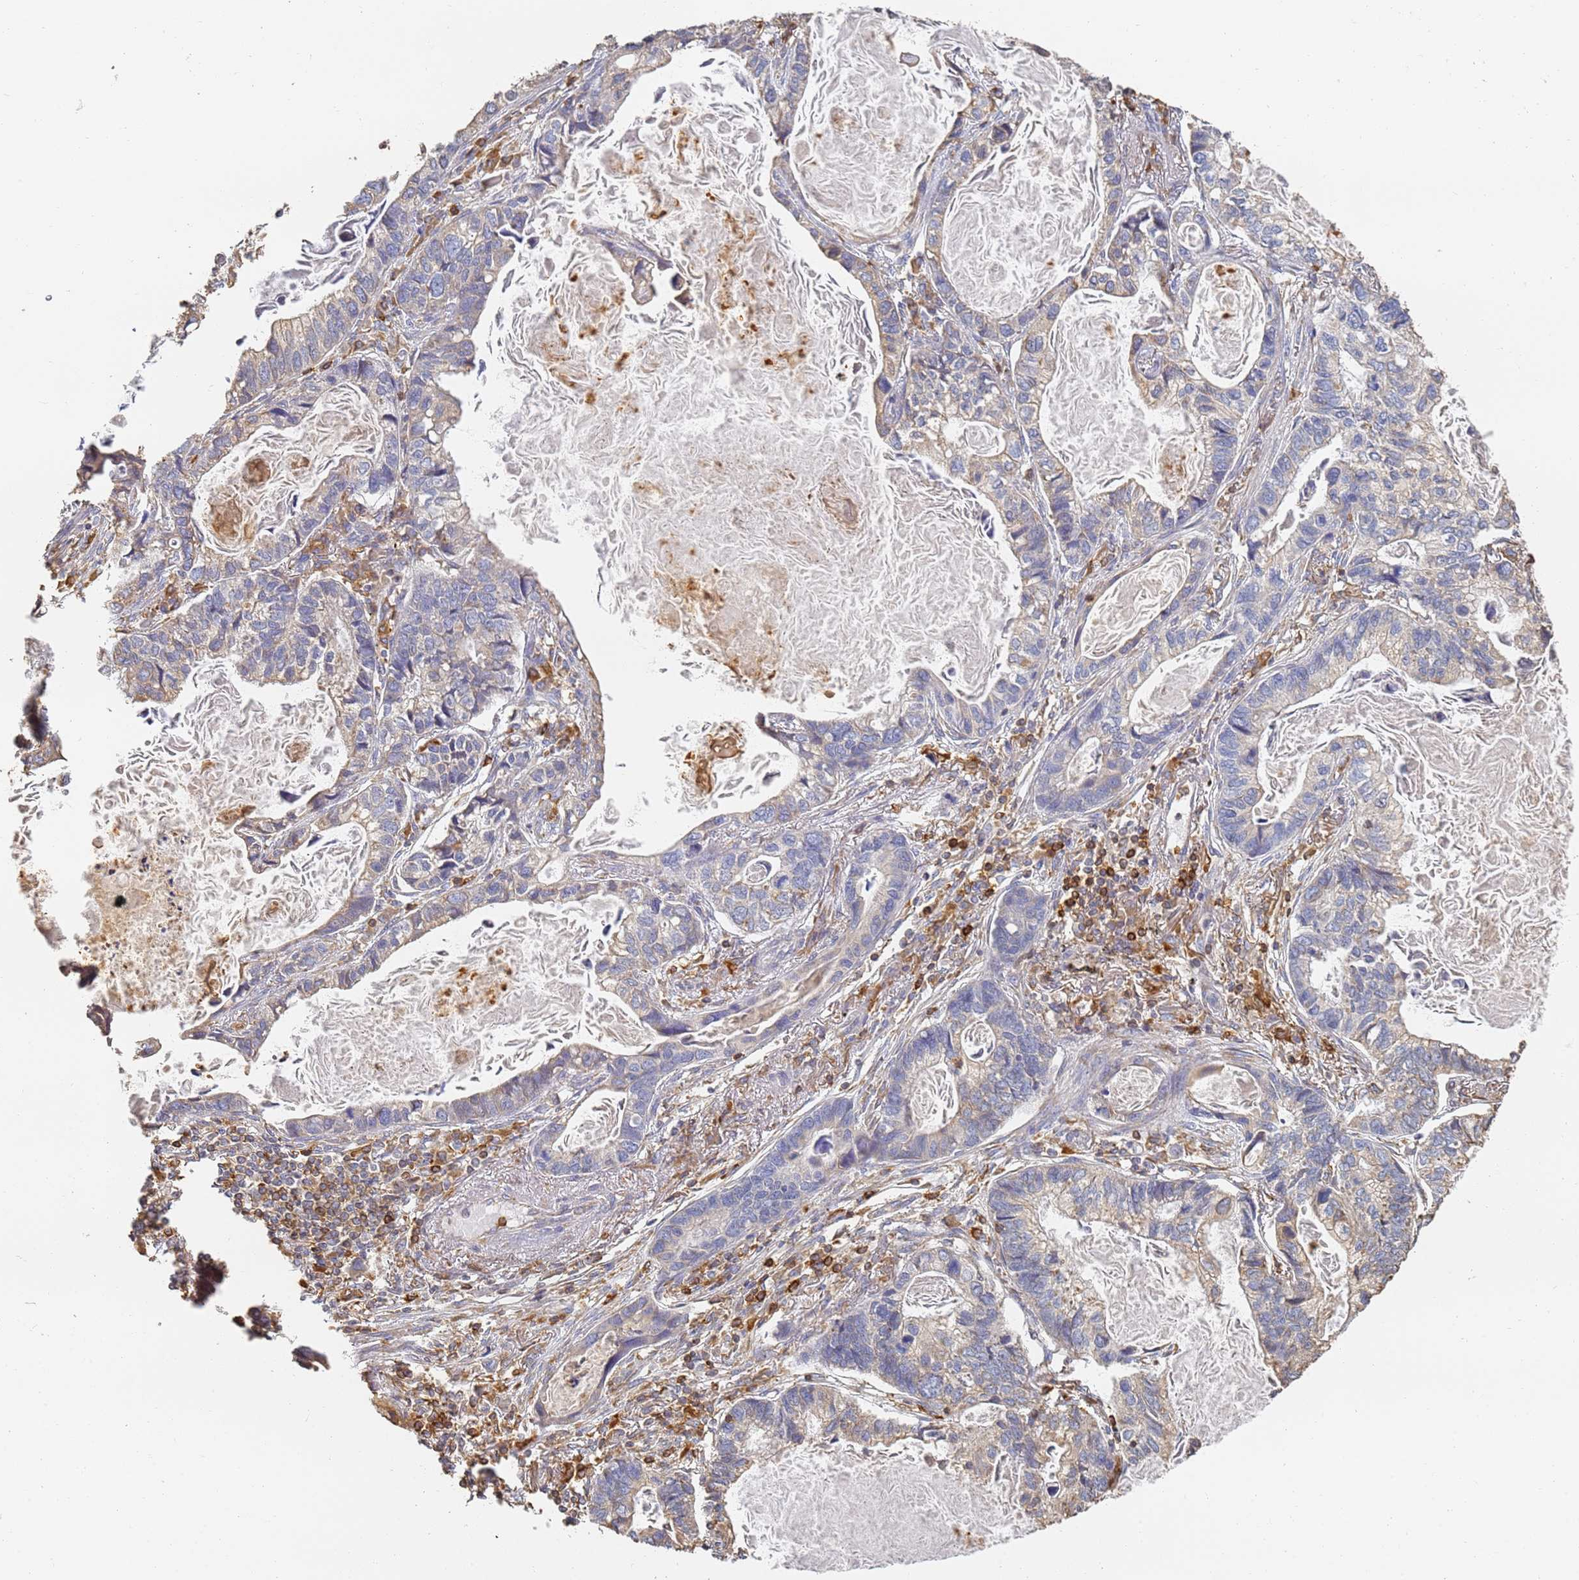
{"staining": {"intensity": "negative", "quantity": "none", "location": "none"}, "tissue": "lung cancer", "cell_type": "Tumor cells", "image_type": "cancer", "snomed": [{"axis": "morphology", "description": "Adenocarcinoma, NOS"}, {"axis": "topography", "description": "Lung"}], "caption": "IHC histopathology image of human adenocarcinoma (lung) stained for a protein (brown), which demonstrates no positivity in tumor cells.", "gene": "BIN2", "patient": {"sex": "male", "age": 67}}